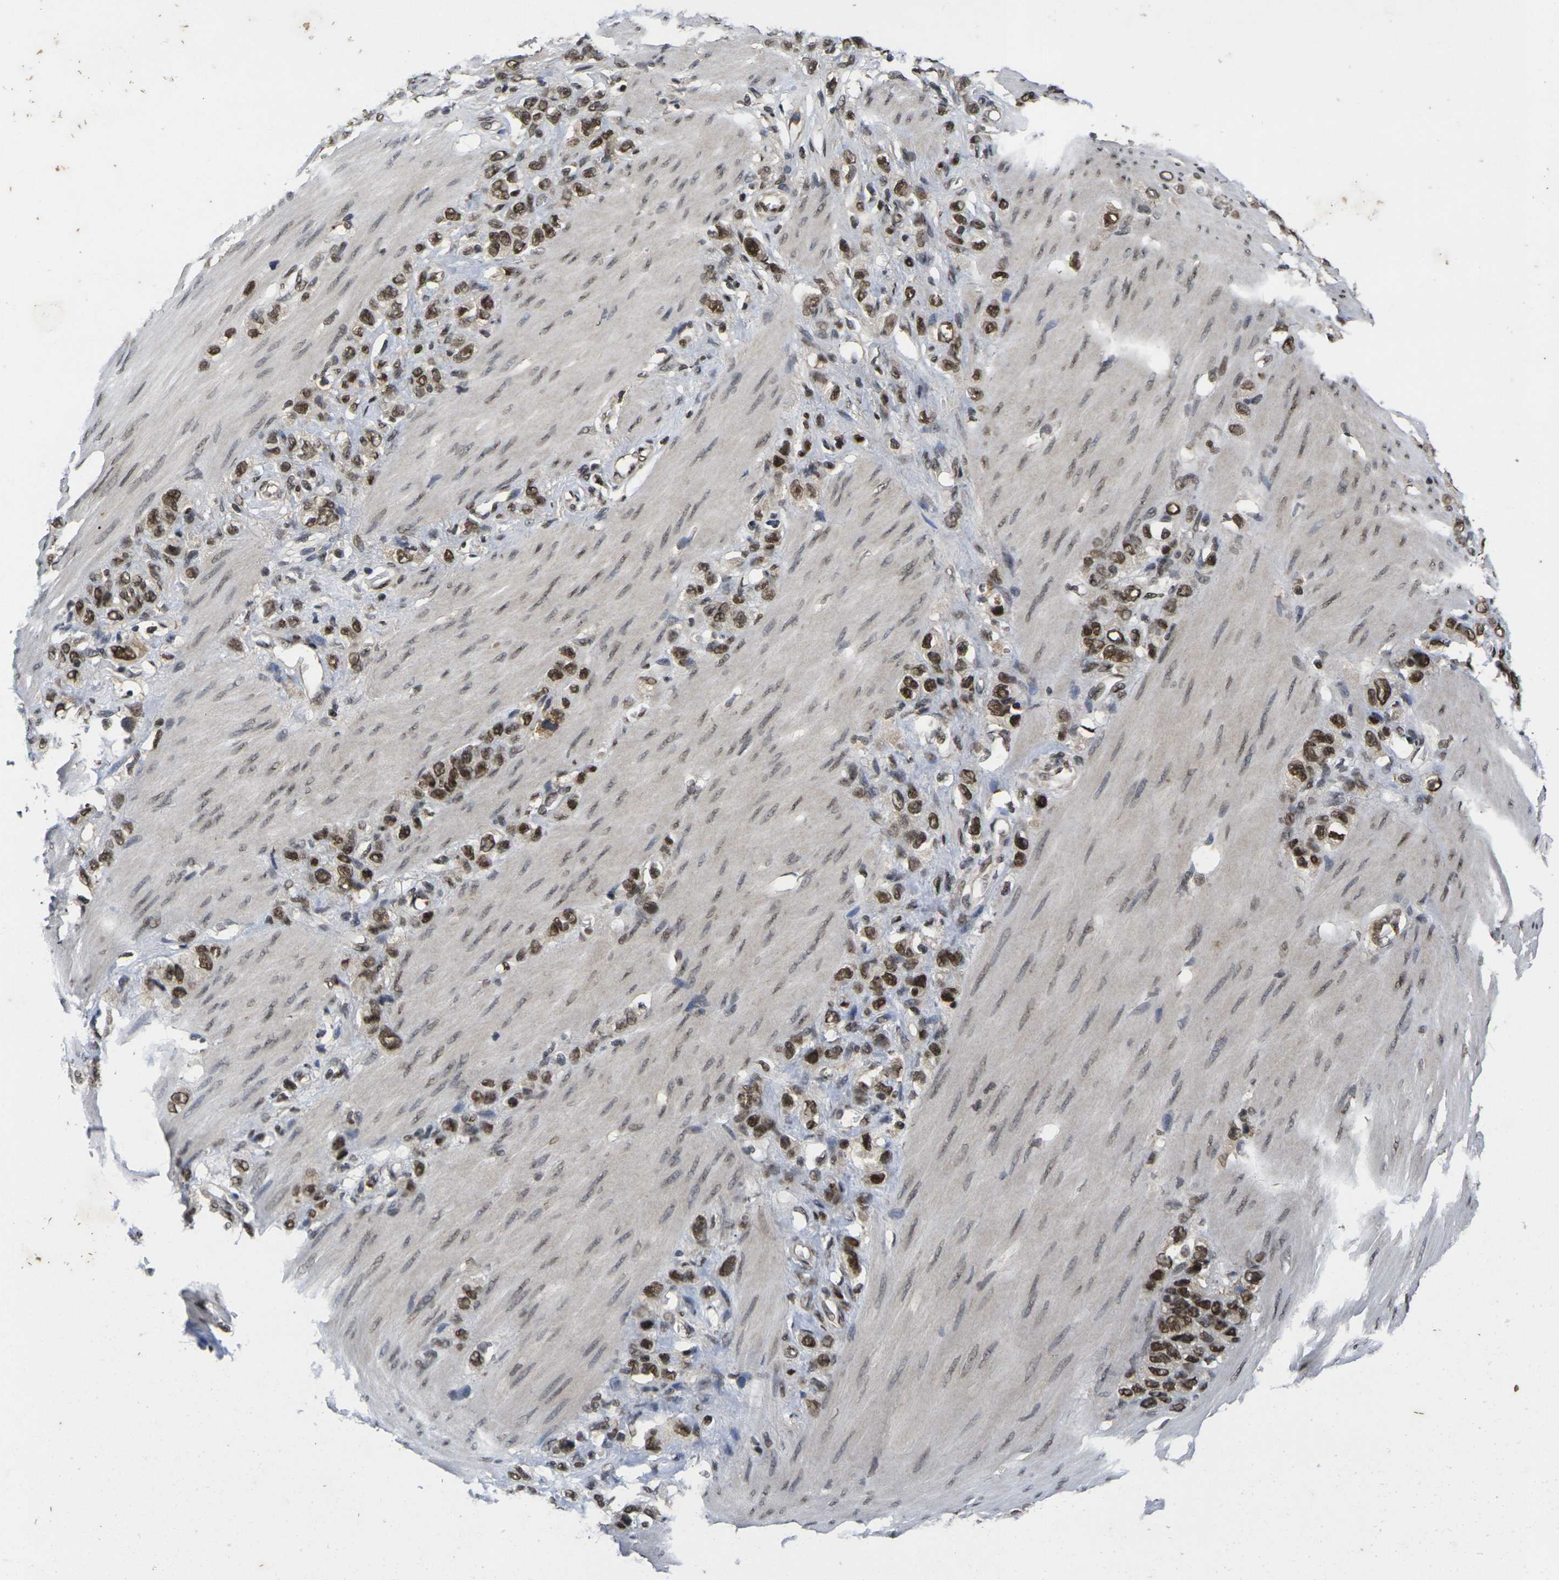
{"staining": {"intensity": "strong", "quantity": ">75%", "location": "nuclear"}, "tissue": "stomach cancer", "cell_type": "Tumor cells", "image_type": "cancer", "snomed": [{"axis": "morphology", "description": "Adenocarcinoma, NOS"}, {"axis": "morphology", "description": "Adenocarcinoma, High grade"}, {"axis": "topography", "description": "Stomach, upper"}, {"axis": "topography", "description": "Stomach, lower"}], "caption": "Stomach adenocarcinoma tissue displays strong nuclear staining in approximately >75% of tumor cells, visualized by immunohistochemistry. (DAB IHC with brightfield microscopy, high magnification).", "gene": "GTF2E1", "patient": {"sex": "female", "age": 65}}